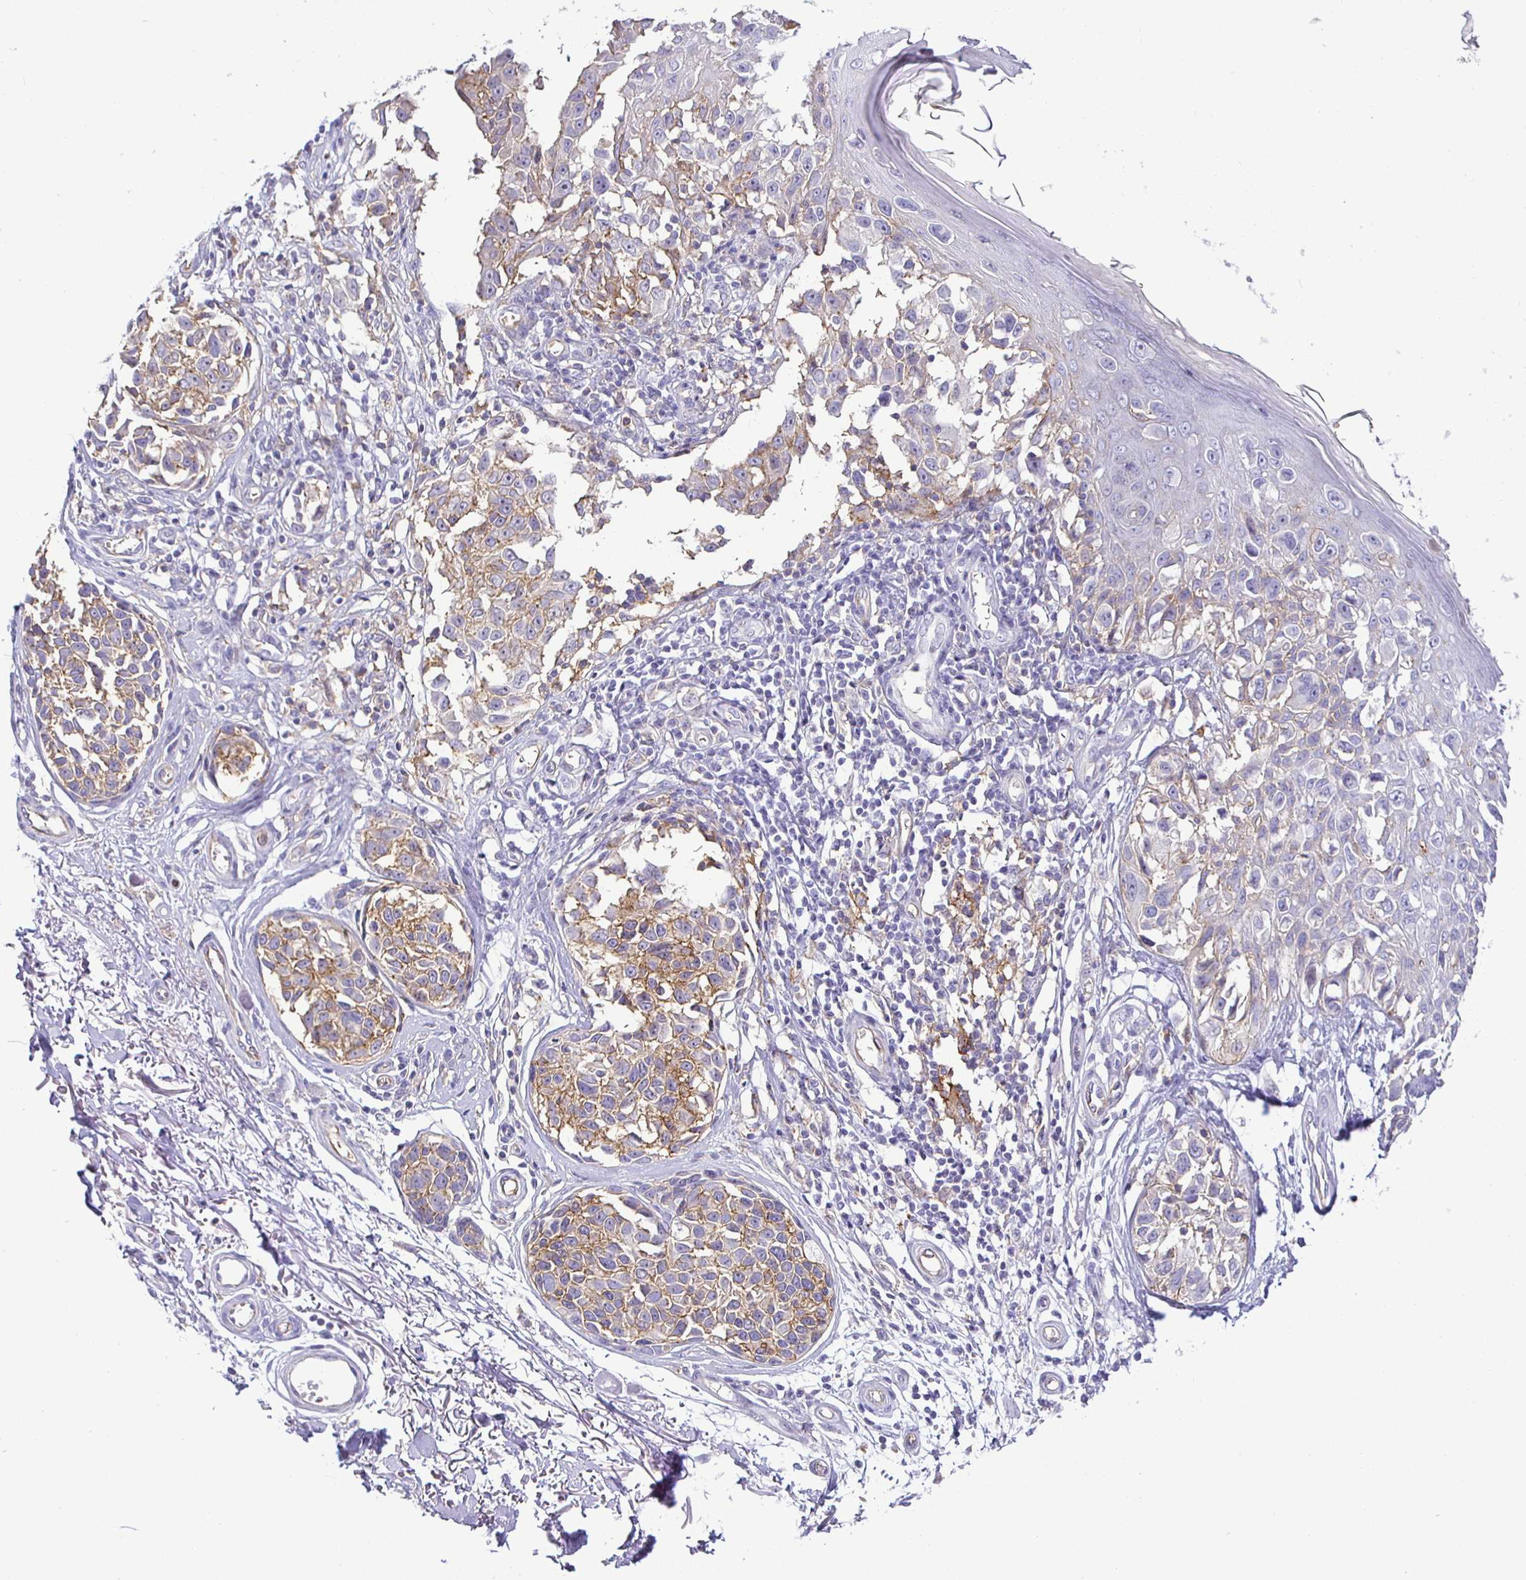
{"staining": {"intensity": "moderate", "quantity": ">75%", "location": "cytoplasmic/membranous"}, "tissue": "melanoma", "cell_type": "Tumor cells", "image_type": "cancer", "snomed": [{"axis": "morphology", "description": "Malignant melanoma, NOS"}, {"axis": "topography", "description": "Skin"}], "caption": "Protein analysis of melanoma tissue reveals moderate cytoplasmic/membranous staining in about >75% of tumor cells. (Brightfield microscopy of DAB IHC at high magnification).", "gene": "SIRPA", "patient": {"sex": "male", "age": 73}}